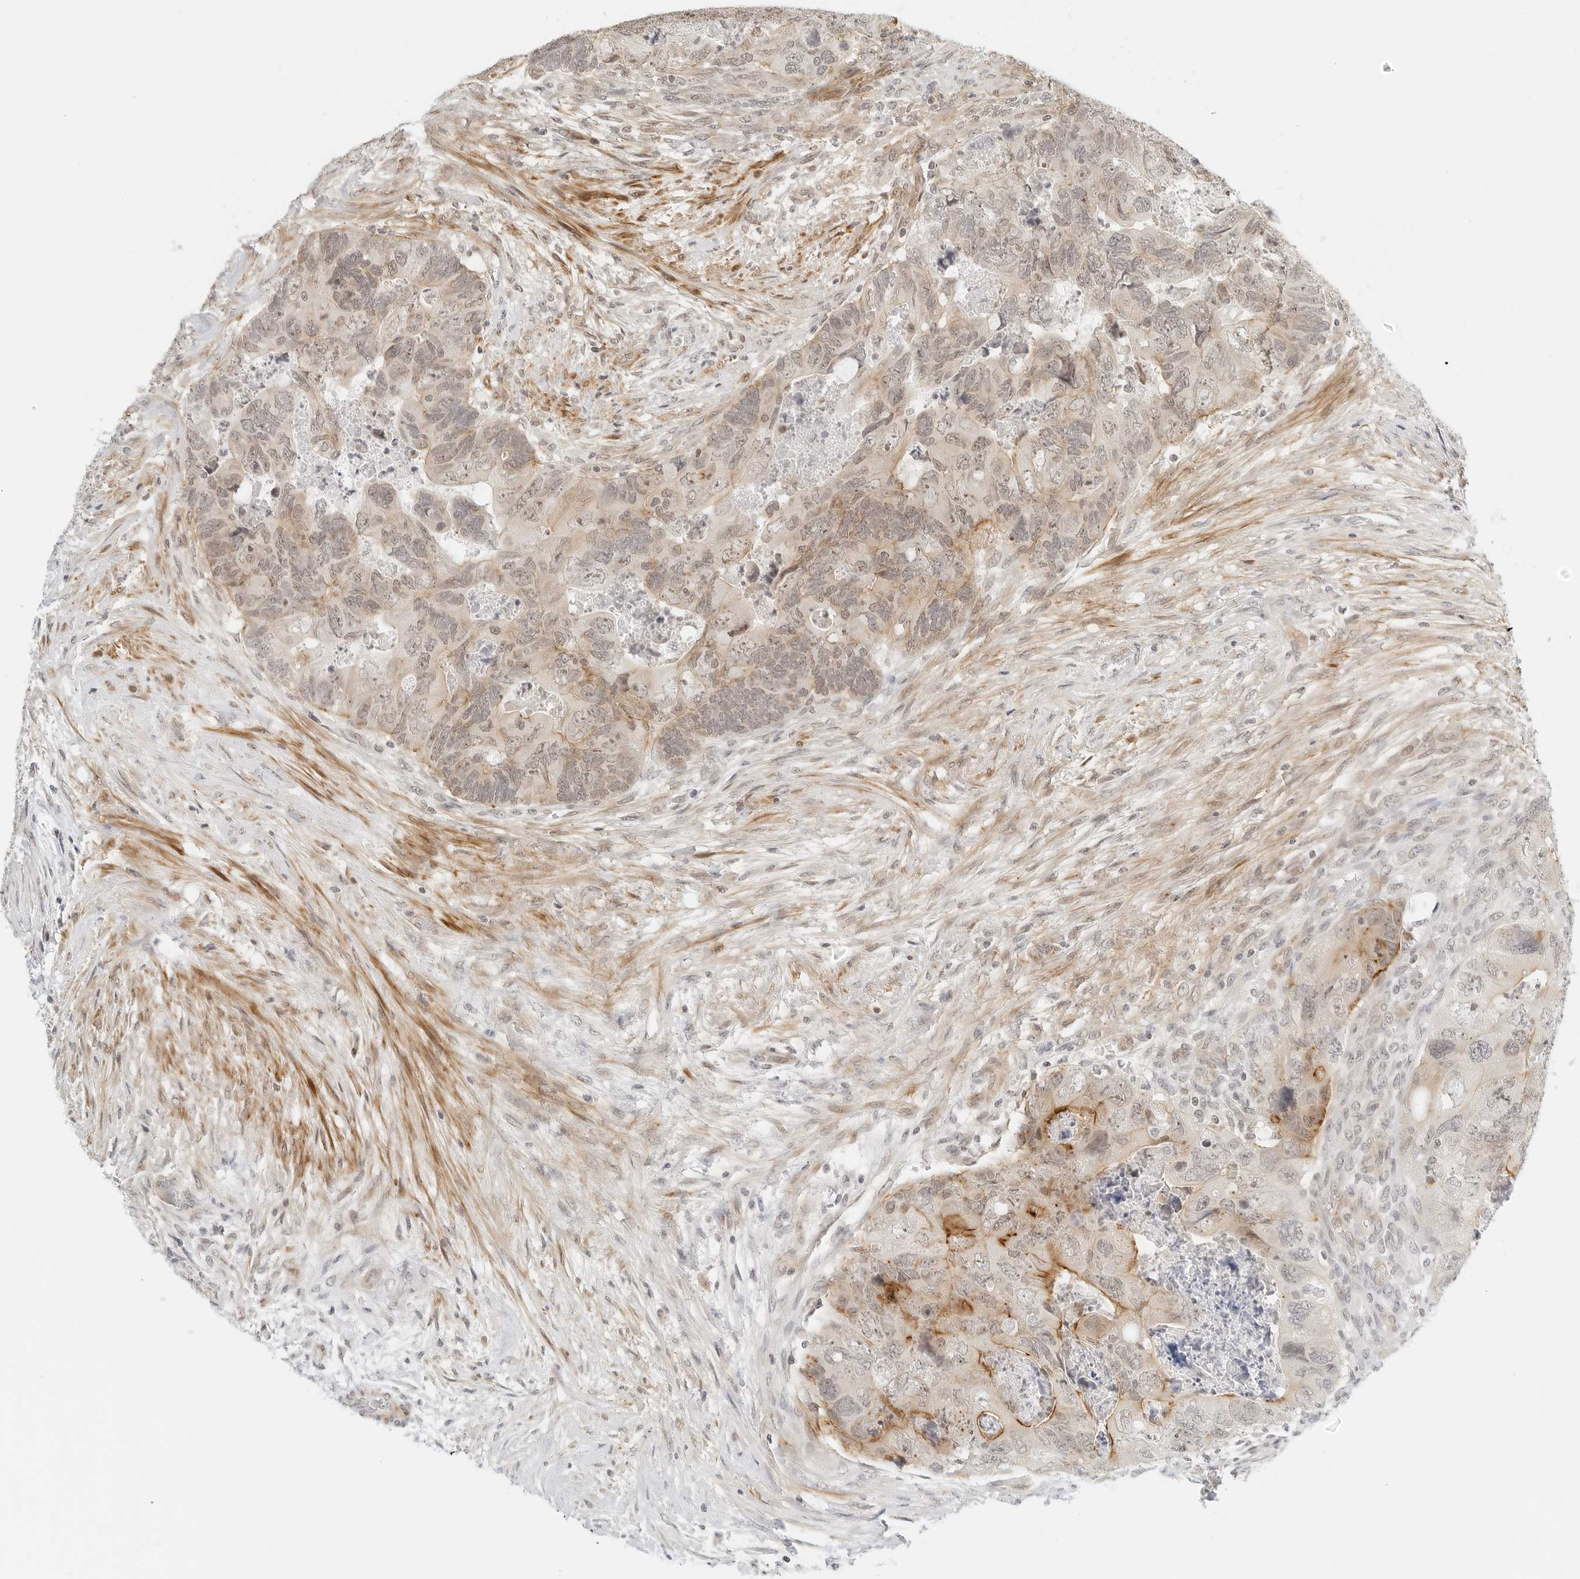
{"staining": {"intensity": "moderate", "quantity": "25%-75%", "location": "cytoplasmic/membranous,nuclear"}, "tissue": "colorectal cancer", "cell_type": "Tumor cells", "image_type": "cancer", "snomed": [{"axis": "morphology", "description": "Adenocarcinoma, NOS"}, {"axis": "topography", "description": "Rectum"}], "caption": "A histopathology image showing moderate cytoplasmic/membranous and nuclear positivity in about 25%-75% of tumor cells in colorectal cancer, as visualized by brown immunohistochemical staining.", "gene": "NEO1", "patient": {"sex": "male", "age": 63}}